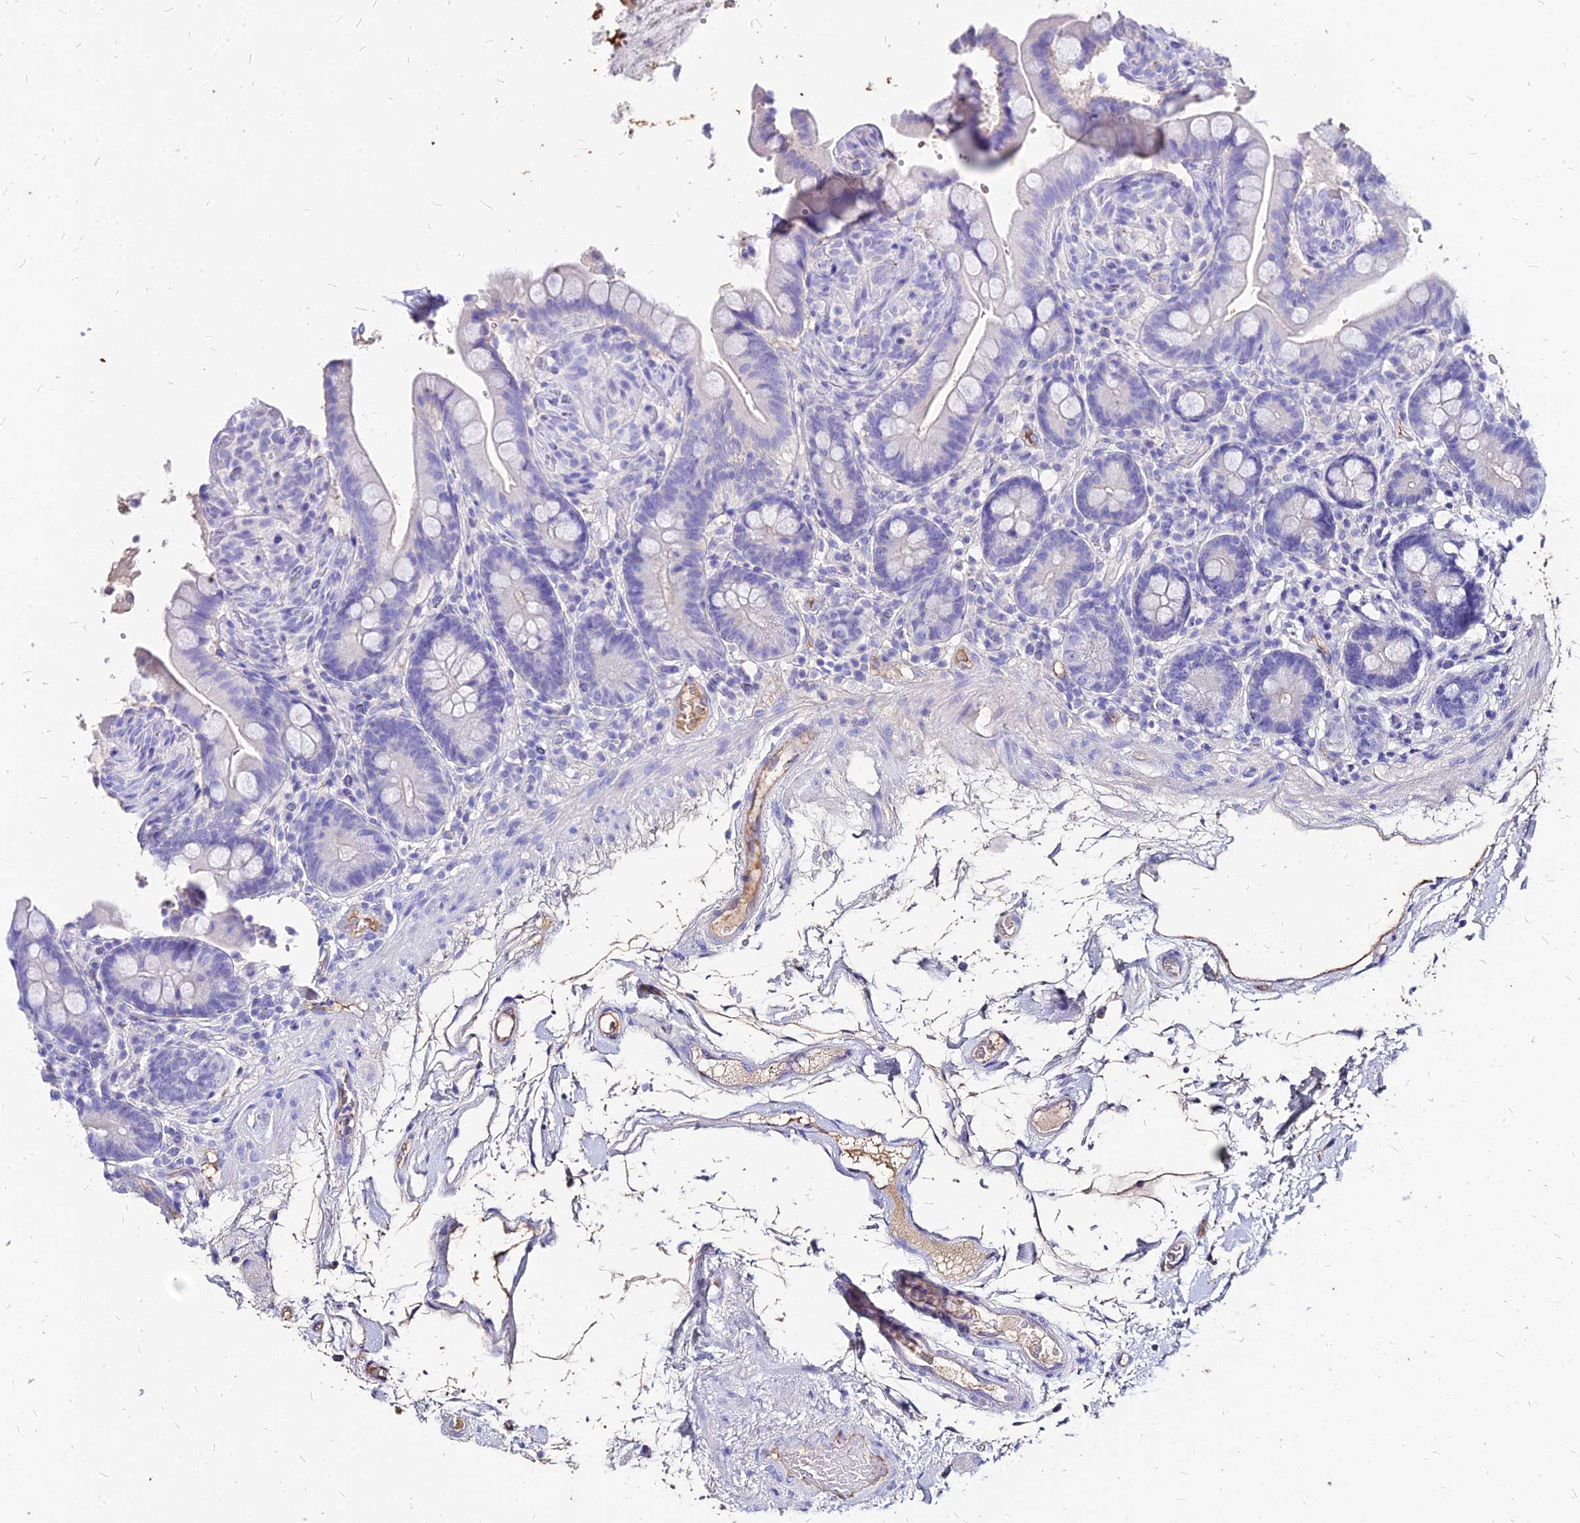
{"staining": {"intensity": "weak", "quantity": ">75%", "location": "cytoplasmic/membranous"}, "tissue": "colon", "cell_type": "Endothelial cells", "image_type": "normal", "snomed": [{"axis": "morphology", "description": "Normal tissue, NOS"}, {"axis": "topography", "description": "Smooth muscle"}, {"axis": "topography", "description": "Colon"}], "caption": "Weak cytoplasmic/membranous positivity for a protein is present in approximately >75% of endothelial cells of benign colon using immunohistochemistry (IHC).", "gene": "NME5", "patient": {"sex": "male", "age": 73}}